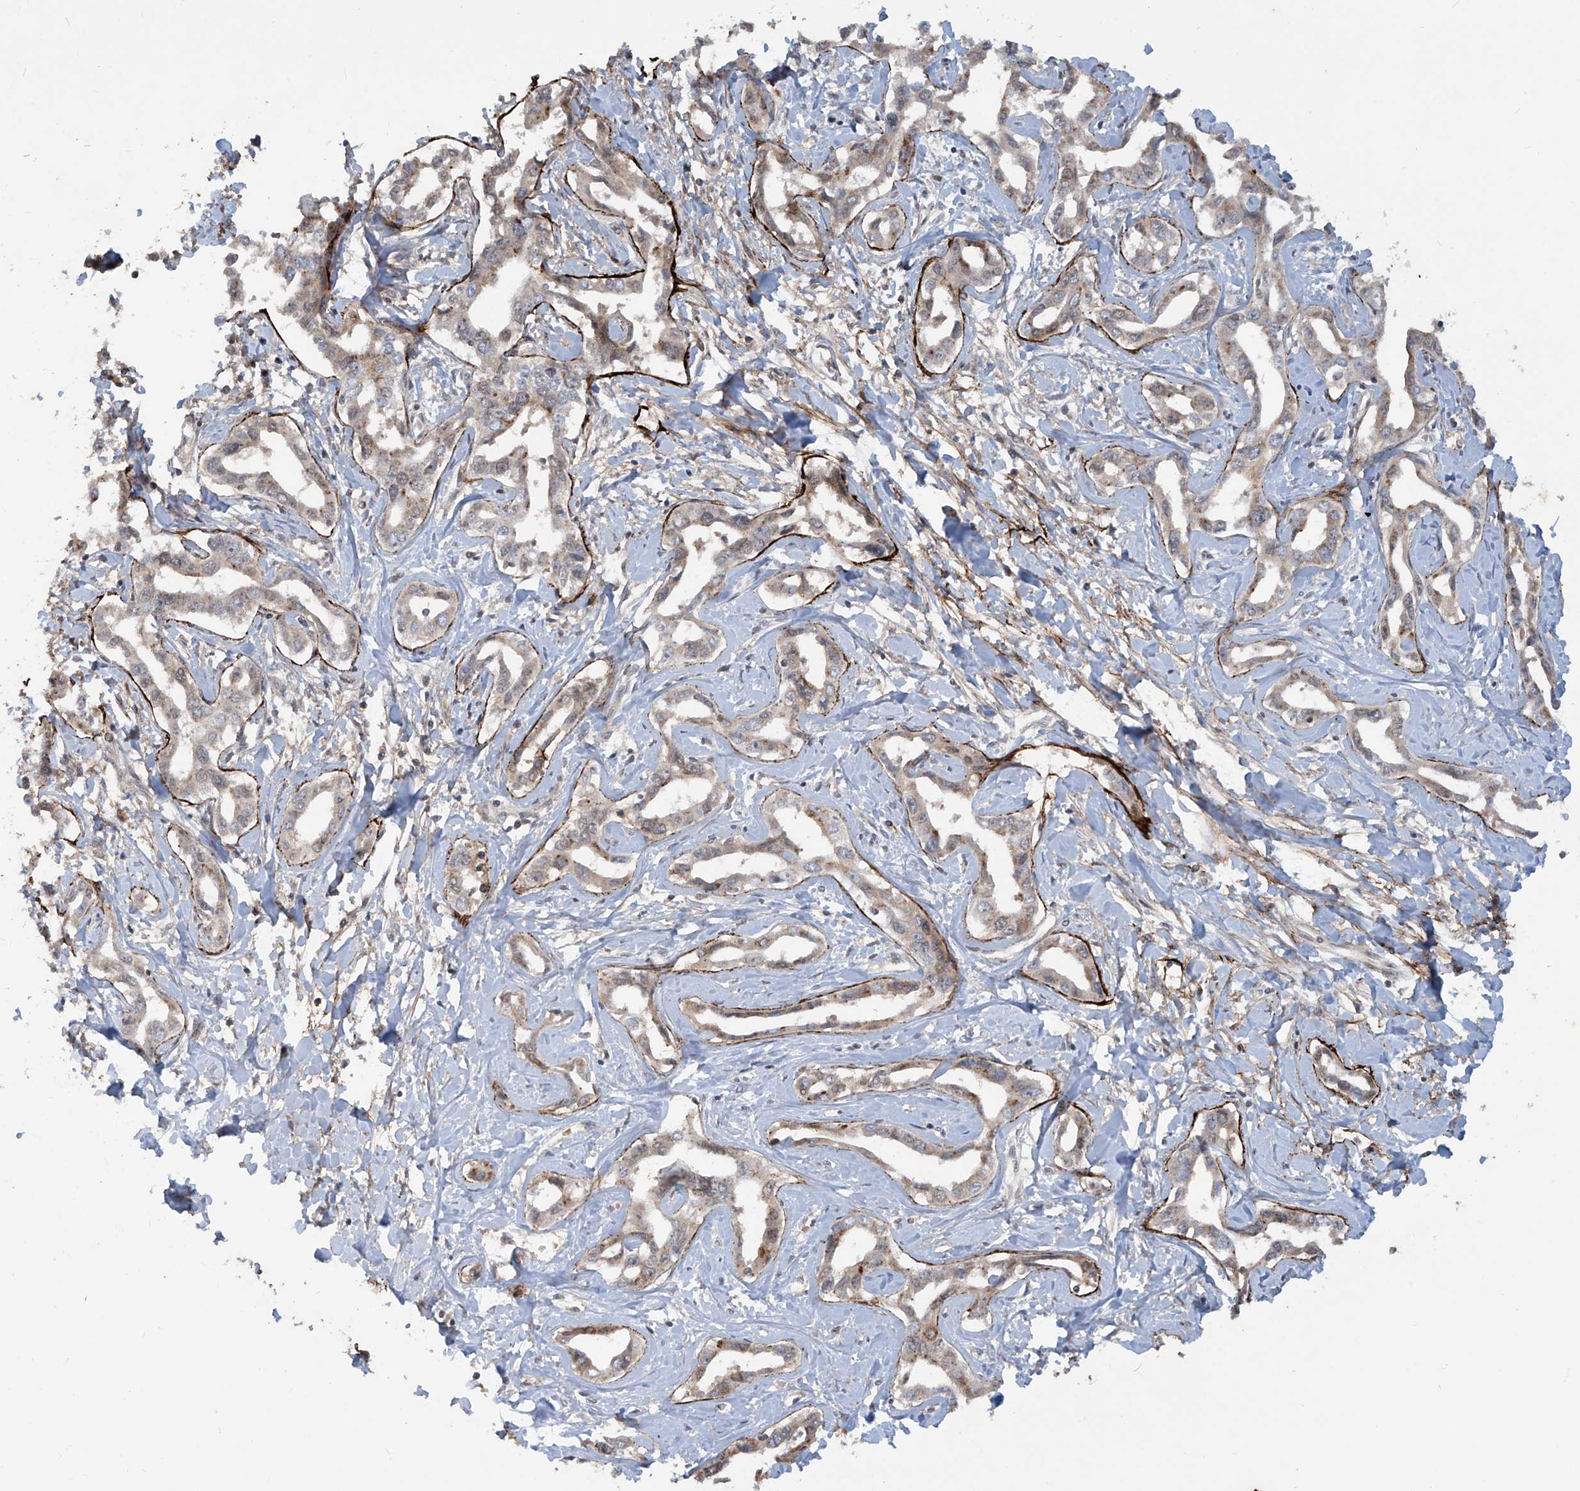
{"staining": {"intensity": "weak", "quantity": "<25%", "location": "cytoplasmic/membranous"}, "tissue": "liver cancer", "cell_type": "Tumor cells", "image_type": "cancer", "snomed": [{"axis": "morphology", "description": "Cholangiocarcinoma"}, {"axis": "topography", "description": "Liver"}], "caption": "Liver cancer (cholangiocarcinoma) was stained to show a protein in brown. There is no significant expression in tumor cells.", "gene": "LAGE3", "patient": {"sex": "male", "age": 59}}